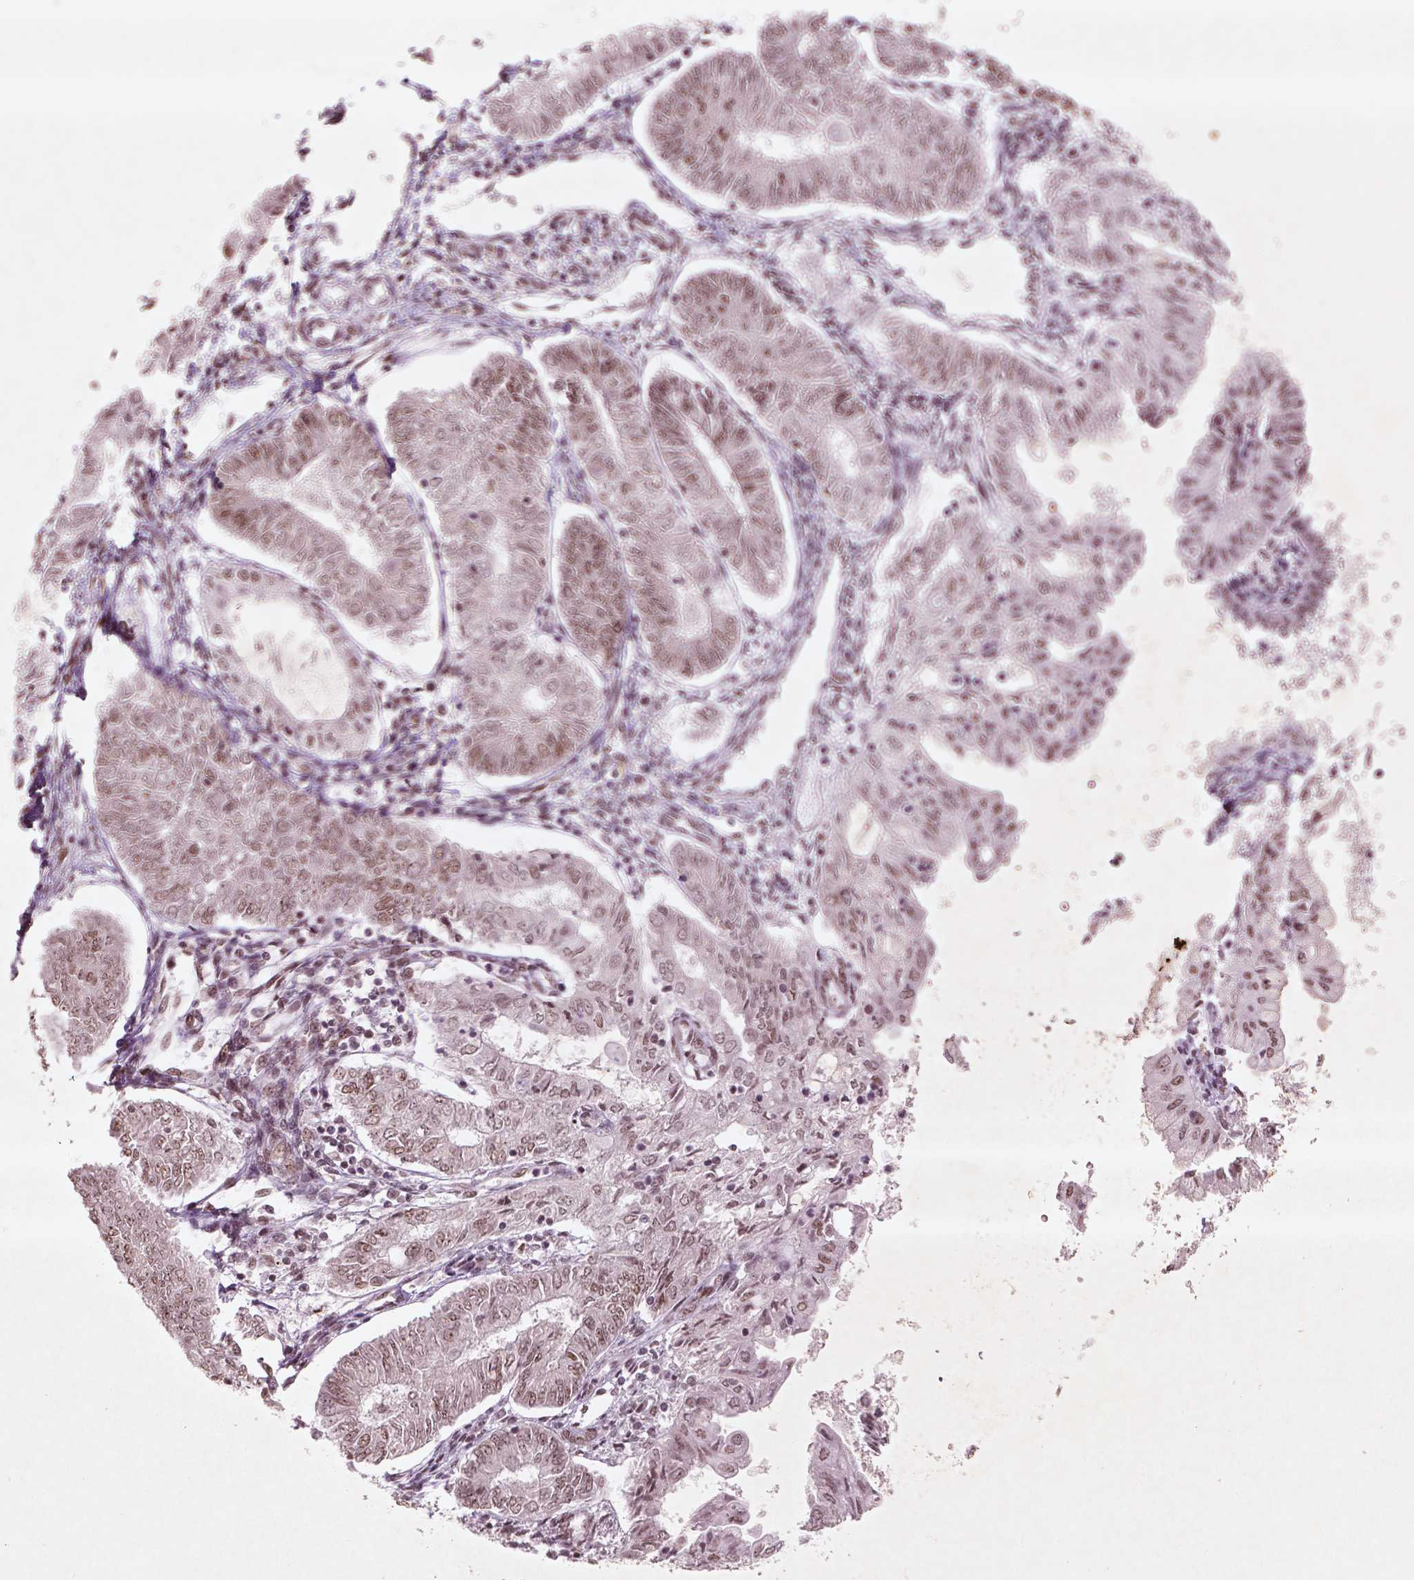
{"staining": {"intensity": "weak", "quantity": ">75%", "location": "nuclear"}, "tissue": "endometrial cancer", "cell_type": "Tumor cells", "image_type": "cancer", "snomed": [{"axis": "morphology", "description": "Adenocarcinoma, NOS"}, {"axis": "topography", "description": "Endometrium"}], "caption": "Endometrial cancer (adenocarcinoma) stained with DAB (3,3'-diaminobenzidine) IHC demonstrates low levels of weak nuclear staining in approximately >75% of tumor cells.", "gene": "HMG20B", "patient": {"sex": "female", "age": 68}}